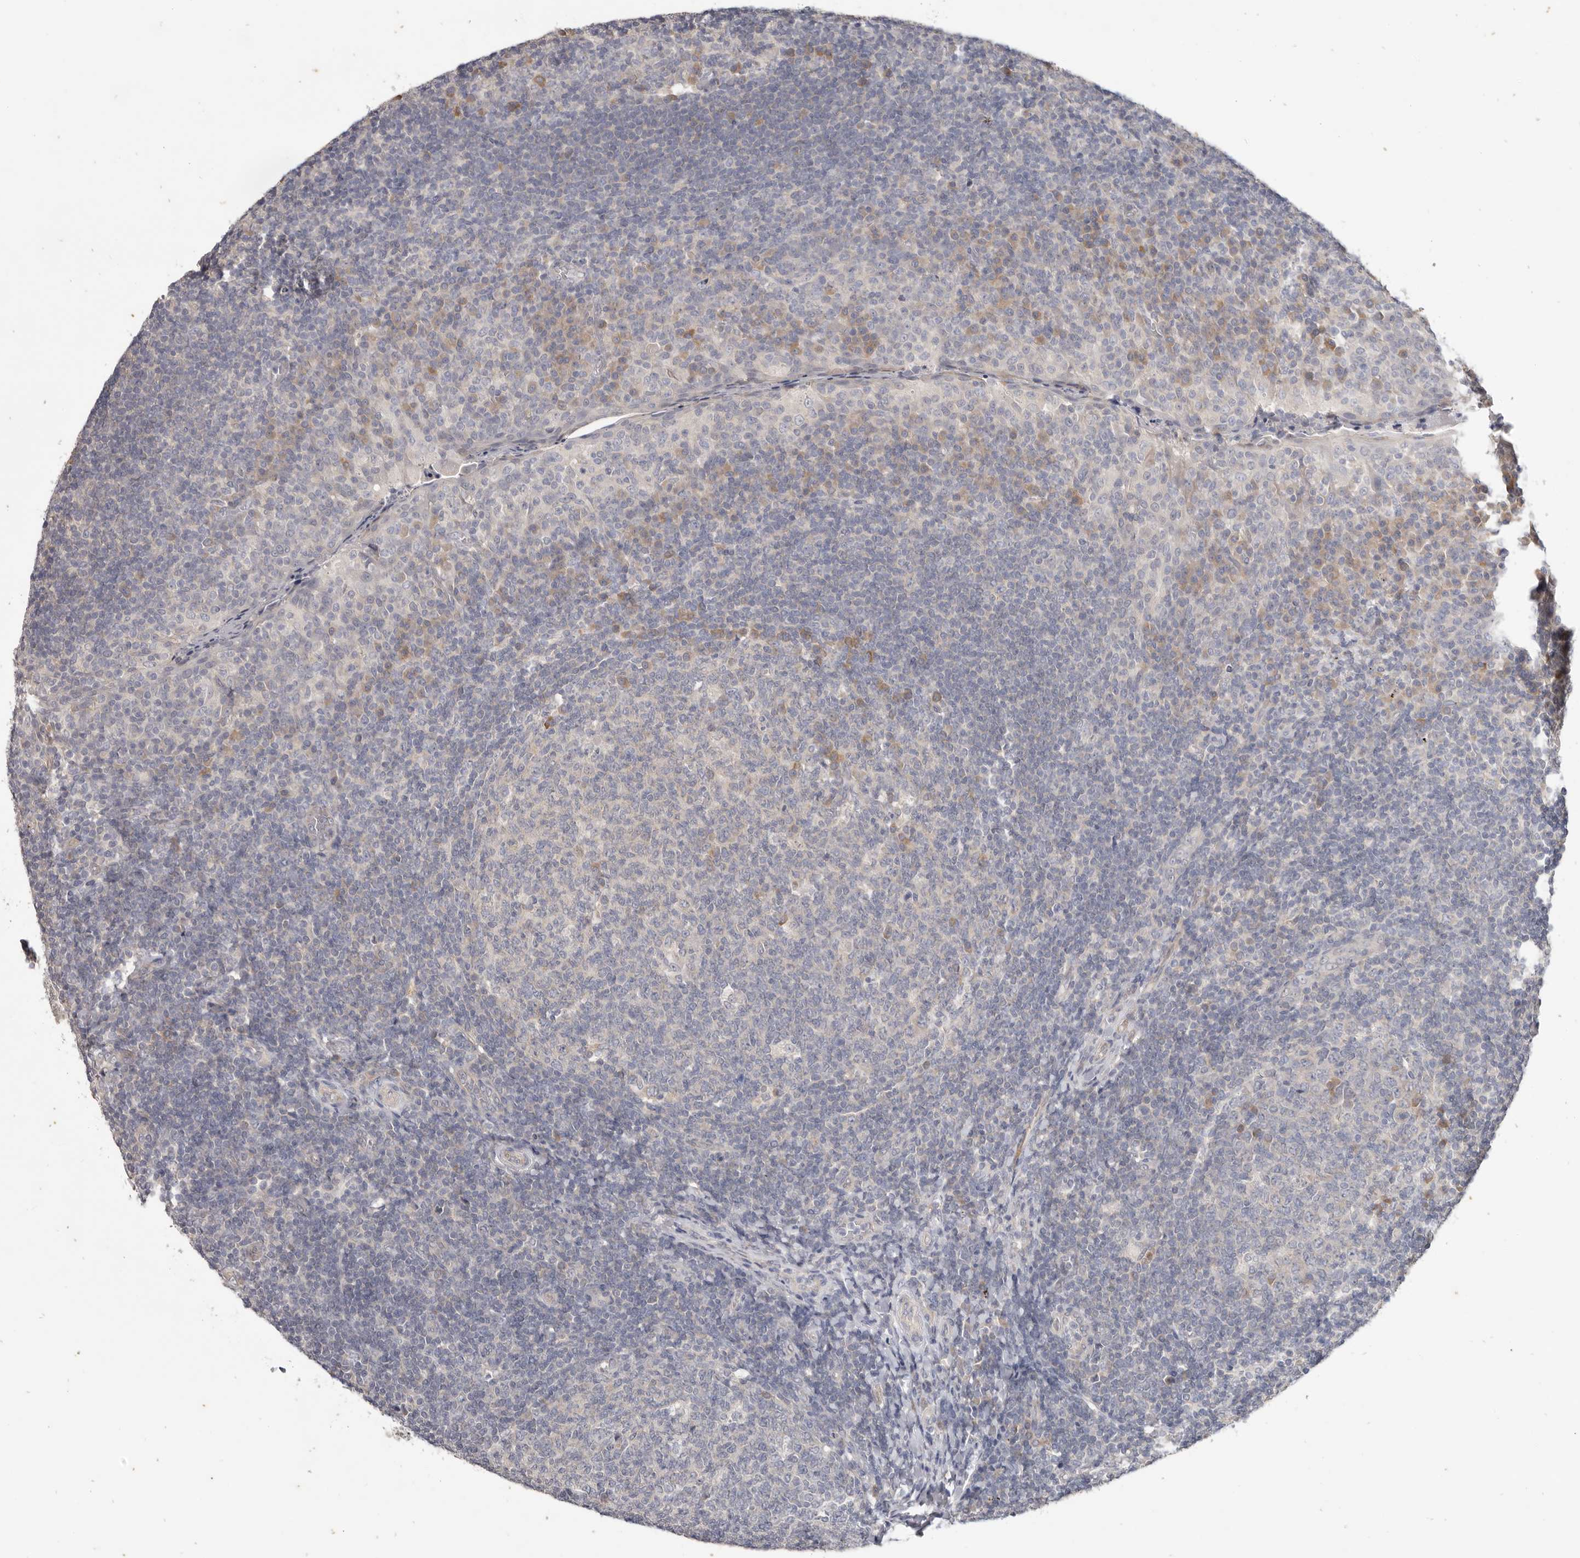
{"staining": {"intensity": "negative", "quantity": "none", "location": "none"}, "tissue": "tonsil", "cell_type": "Germinal center cells", "image_type": "normal", "snomed": [{"axis": "morphology", "description": "Normal tissue, NOS"}, {"axis": "topography", "description": "Tonsil"}], "caption": "A high-resolution photomicrograph shows immunohistochemistry staining of unremarkable tonsil, which demonstrates no significant staining in germinal center cells. The staining was performed using DAB to visualize the protein expression in brown, while the nuclei were stained in blue with hematoxylin (Magnification: 20x).", "gene": "WDR77", "patient": {"sex": "female", "age": 19}}